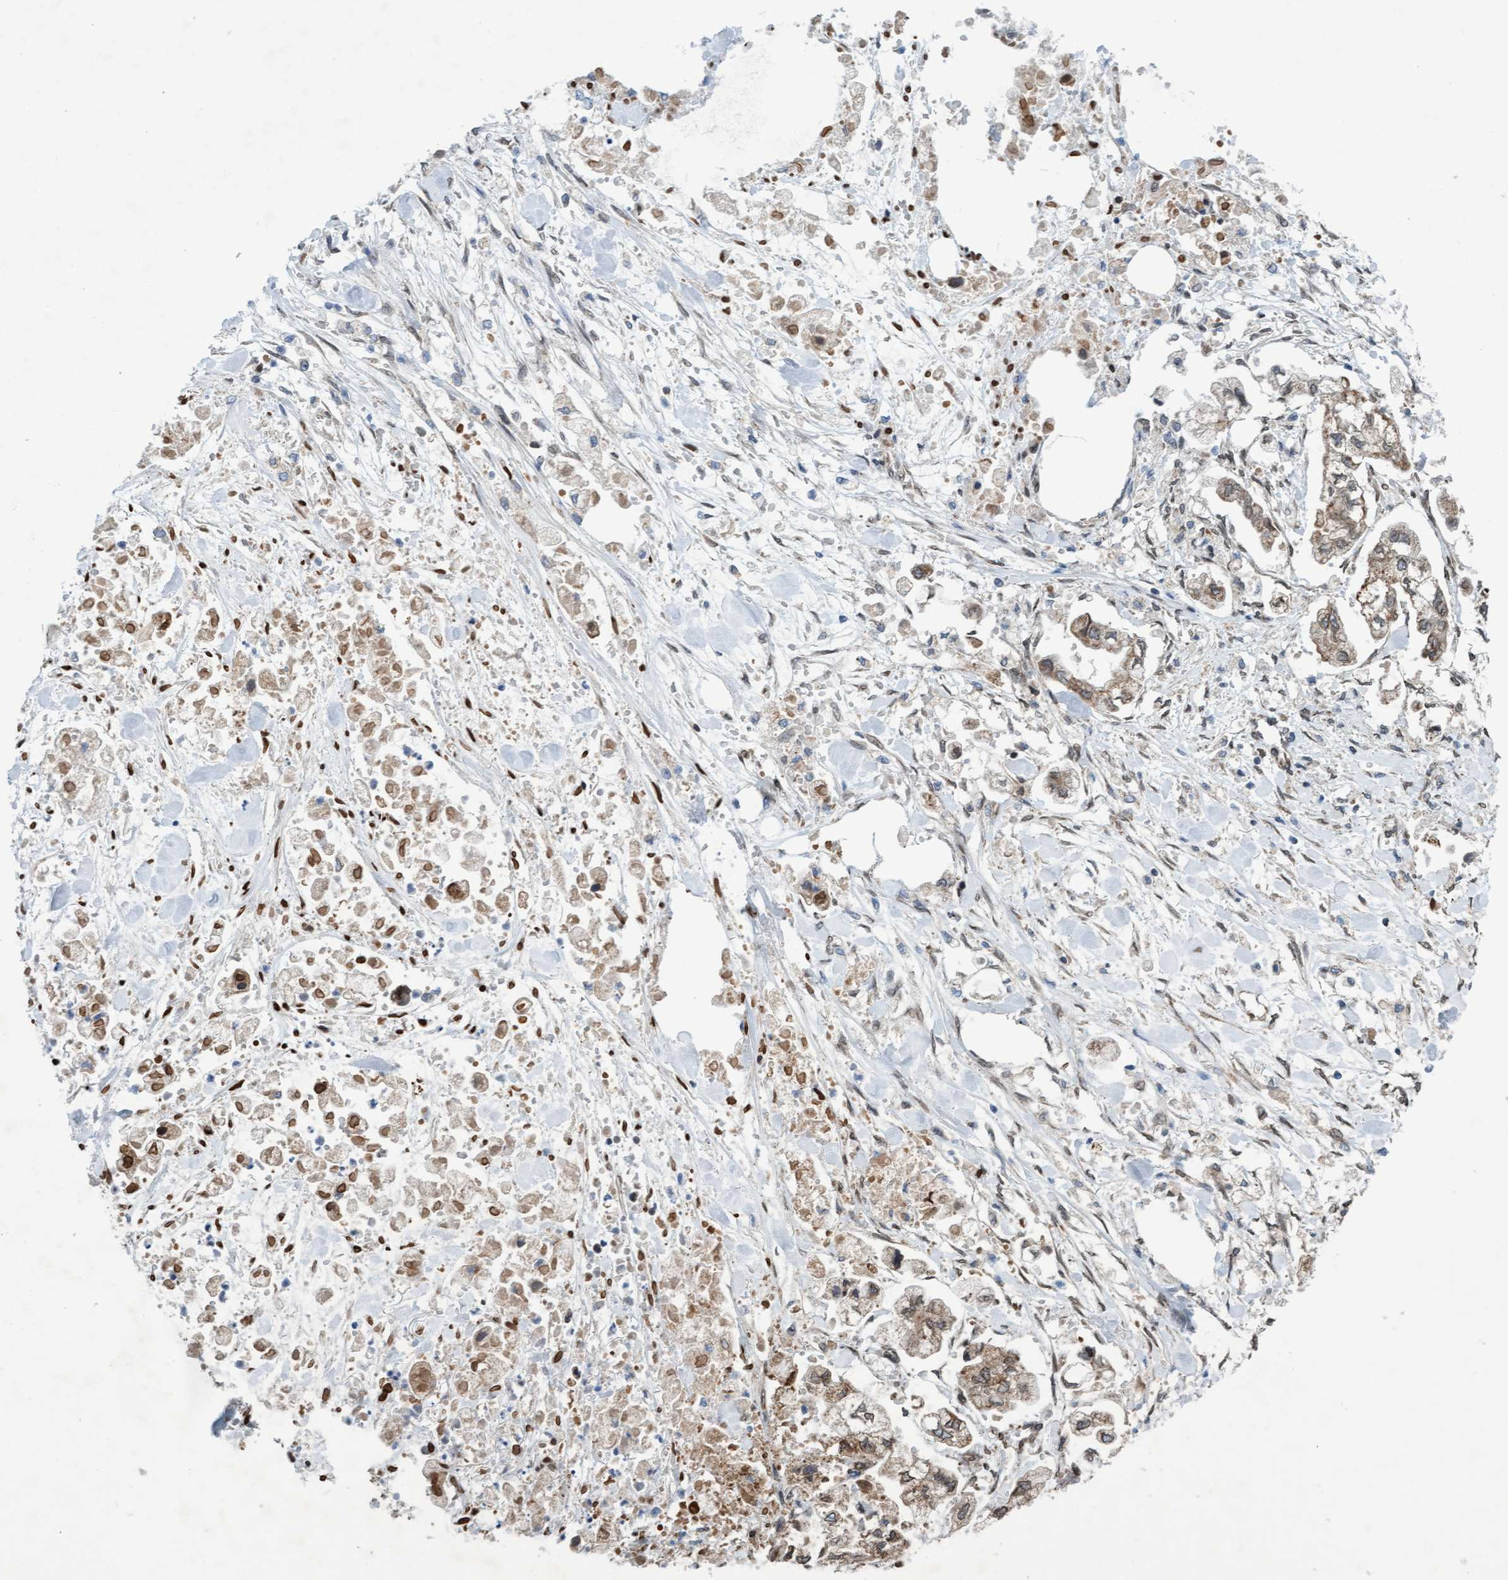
{"staining": {"intensity": "moderate", "quantity": ">75%", "location": "cytoplasmic/membranous"}, "tissue": "stomach cancer", "cell_type": "Tumor cells", "image_type": "cancer", "snomed": [{"axis": "morphology", "description": "Normal tissue, NOS"}, {"axis": "morphology", "description": "Adenocarcinoma, NOS"}, {"axis": "topography", "description": "Stomach"}], "caption": "A brown stain shows moderate cytoplasmic/membranous staining of a protein in stomach cancer (adenocarcinoma) tumor cells. The protein of interest is stained brown, and the nuclei are stained in blue (DAB (3,3'-diaminobenzidine) IHC with brightfield microscopy, high magnification).", "gene": "MRPS23", "patient": {"sex": "male", "age": 62}}